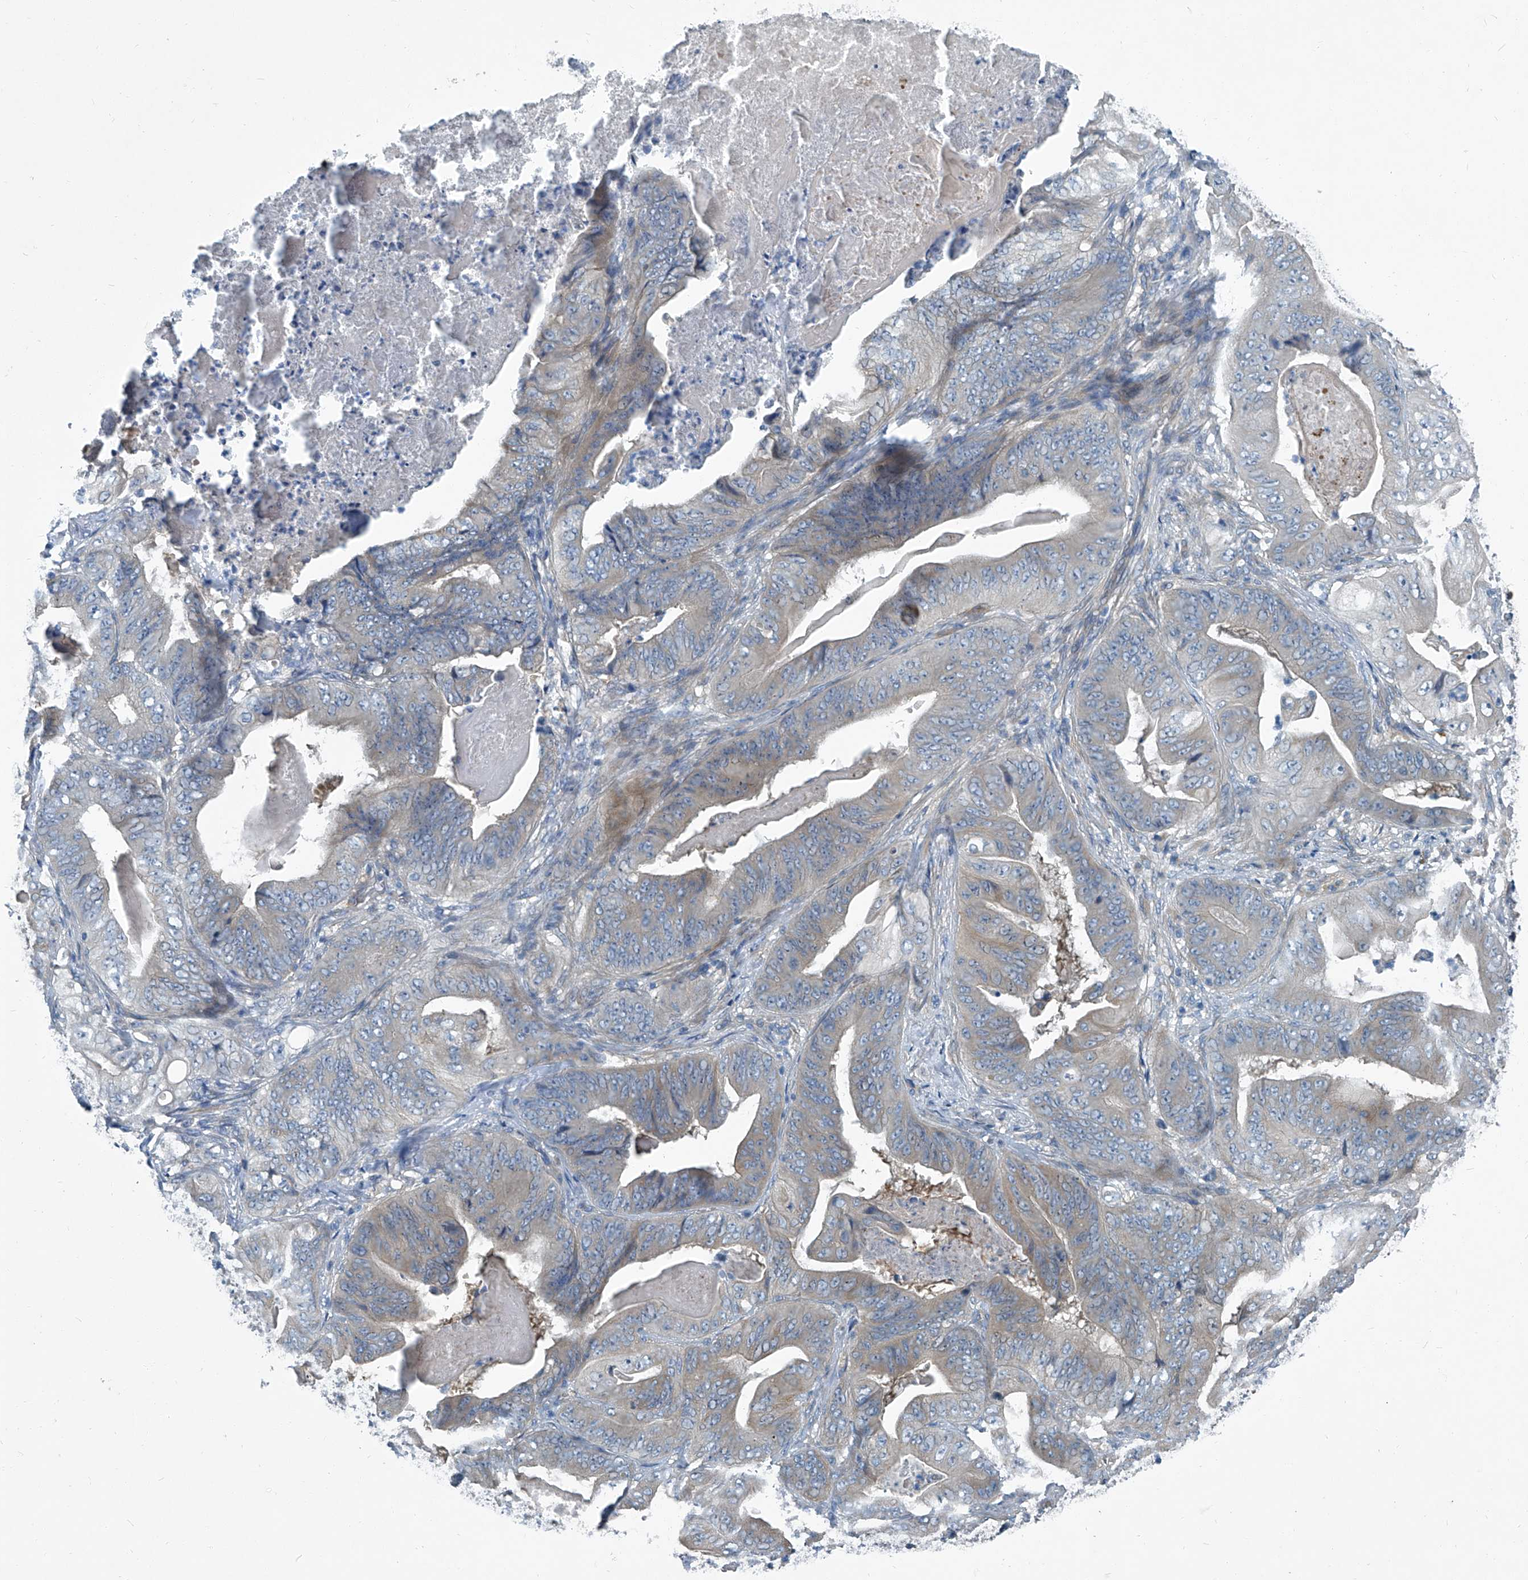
{"staining": {"intensity": "weak", "quantity": "25%-75%", "location": "cytoplasmic/membranous"}, "tissue": "stomach cancer", "cell_type": "Tumor cells", "image_type": "cancer", "snomed": [{"axis": "morphology", "description": "Adenocarcinoma, NOS"}, {"axis": "topography", "description": "Stomach"}], "caption": "DAB (3,3'-diaminobenzidine) immunohistochemical staining of stomach cancer demonstrates weak cytoplasmic/membranous protein staining in about 25%-75% of tumor cells.", "gene": "SLC26A11", "patient": {"sex": "female", "age": 73}}